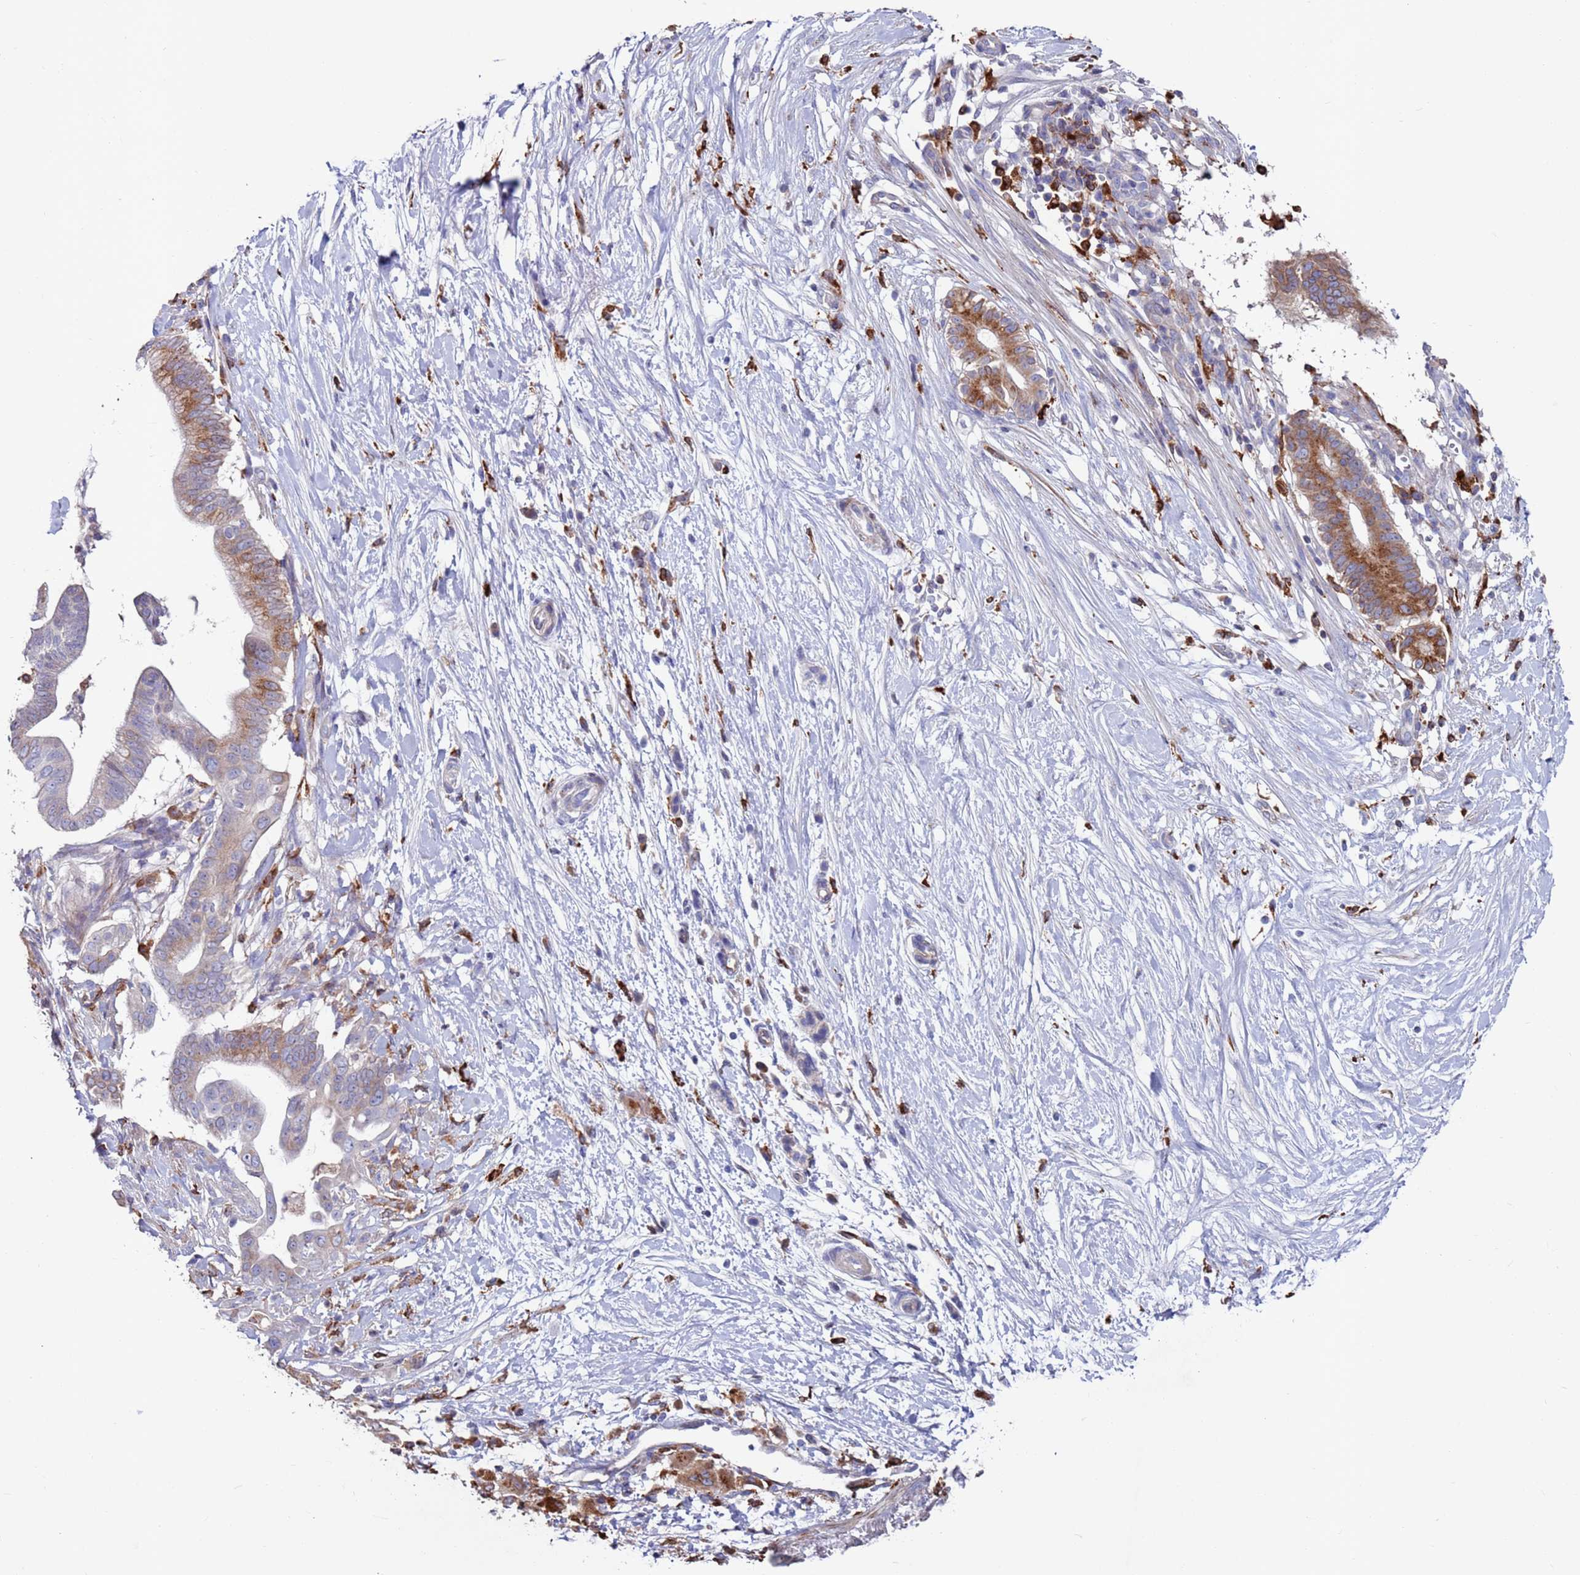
{"staining": {"intensity": "moderate", "quantity": "25%-75%", "location": "cytoplasmic/membranous"}, "tissue": "pancreatic cancer", "cell_type": "Tumor cells", "image_type": "cancer", "snomed": [{"axis": "morphology", "description": "Adenocarcinoma, NOS"}, {"axis": "topography", "description": "Pancreas"}], "caption": "High-magnification brightfield microscopy of adenocarcinoma (pancreatic) stained with DAB (brown) and counterstained with hematoxylin (blue). tumor cells exhibit moderate cytoplasmic/membranous expression is appreciated in about25%-75% of cells.", "gene": "GREB1L", "patient": {"sex": "male", "age": 68}}